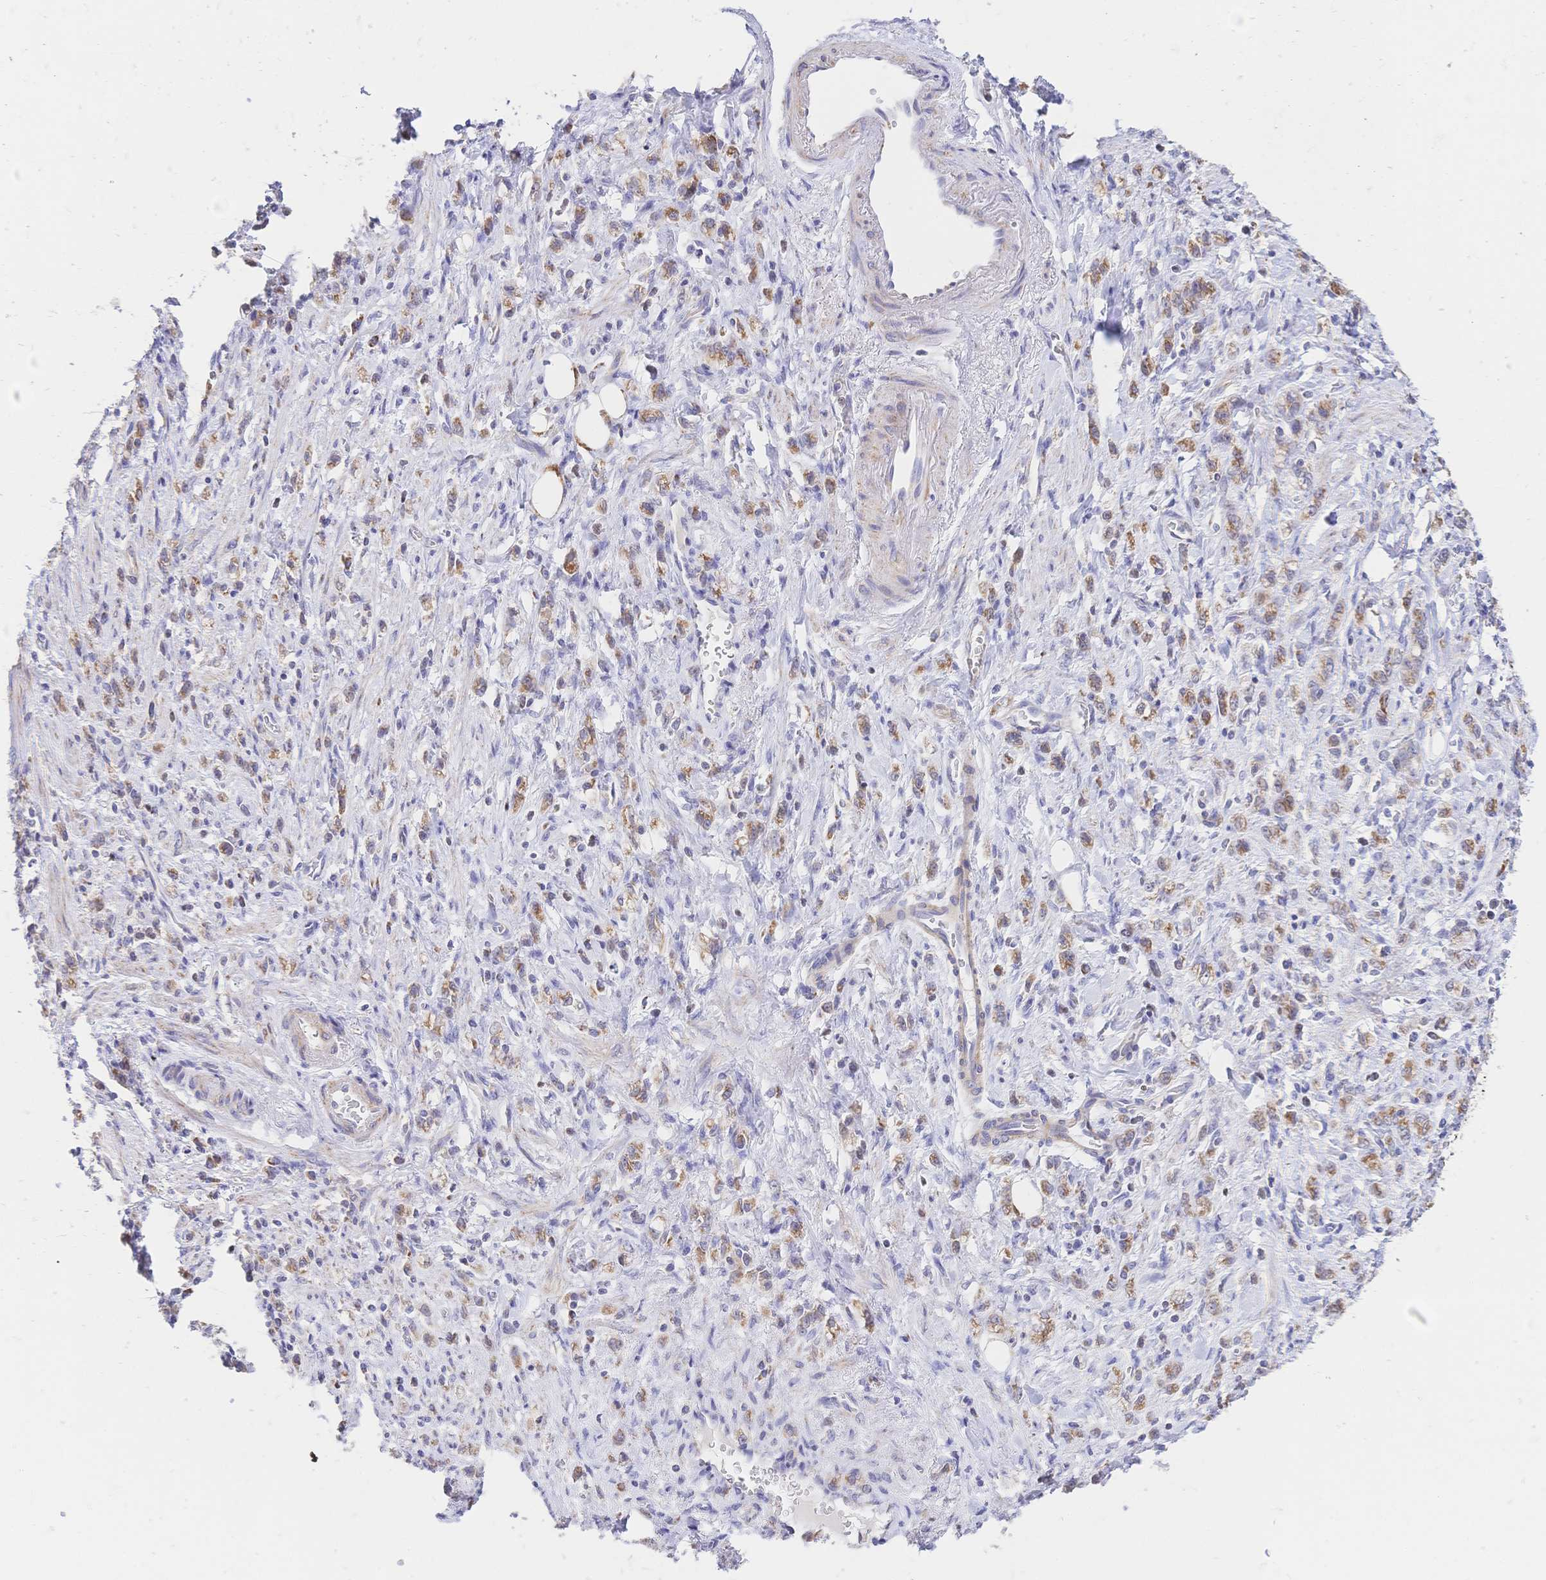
{"staining": {"intensity": "moderate", "quantity": ">75%", "location": "cytoplasmic/membranous"}, "tissue": "stomach cancer", "cell_type": "Tumor cells", "image_type": "cancer", "snomed": [{"axis": "morphology", "description": "Adenocarcinoma, NOS"}, {"axis": "topography", "description": "Stomach"}], "caption": "Human stomach cancer stained for a protein (brown) reveals moderate cytoplasmic/membranous positive positivity in about >75% of tumor cells.", "gene": "CLEC18B", "patient": {"sex": "male", "age": 77}}